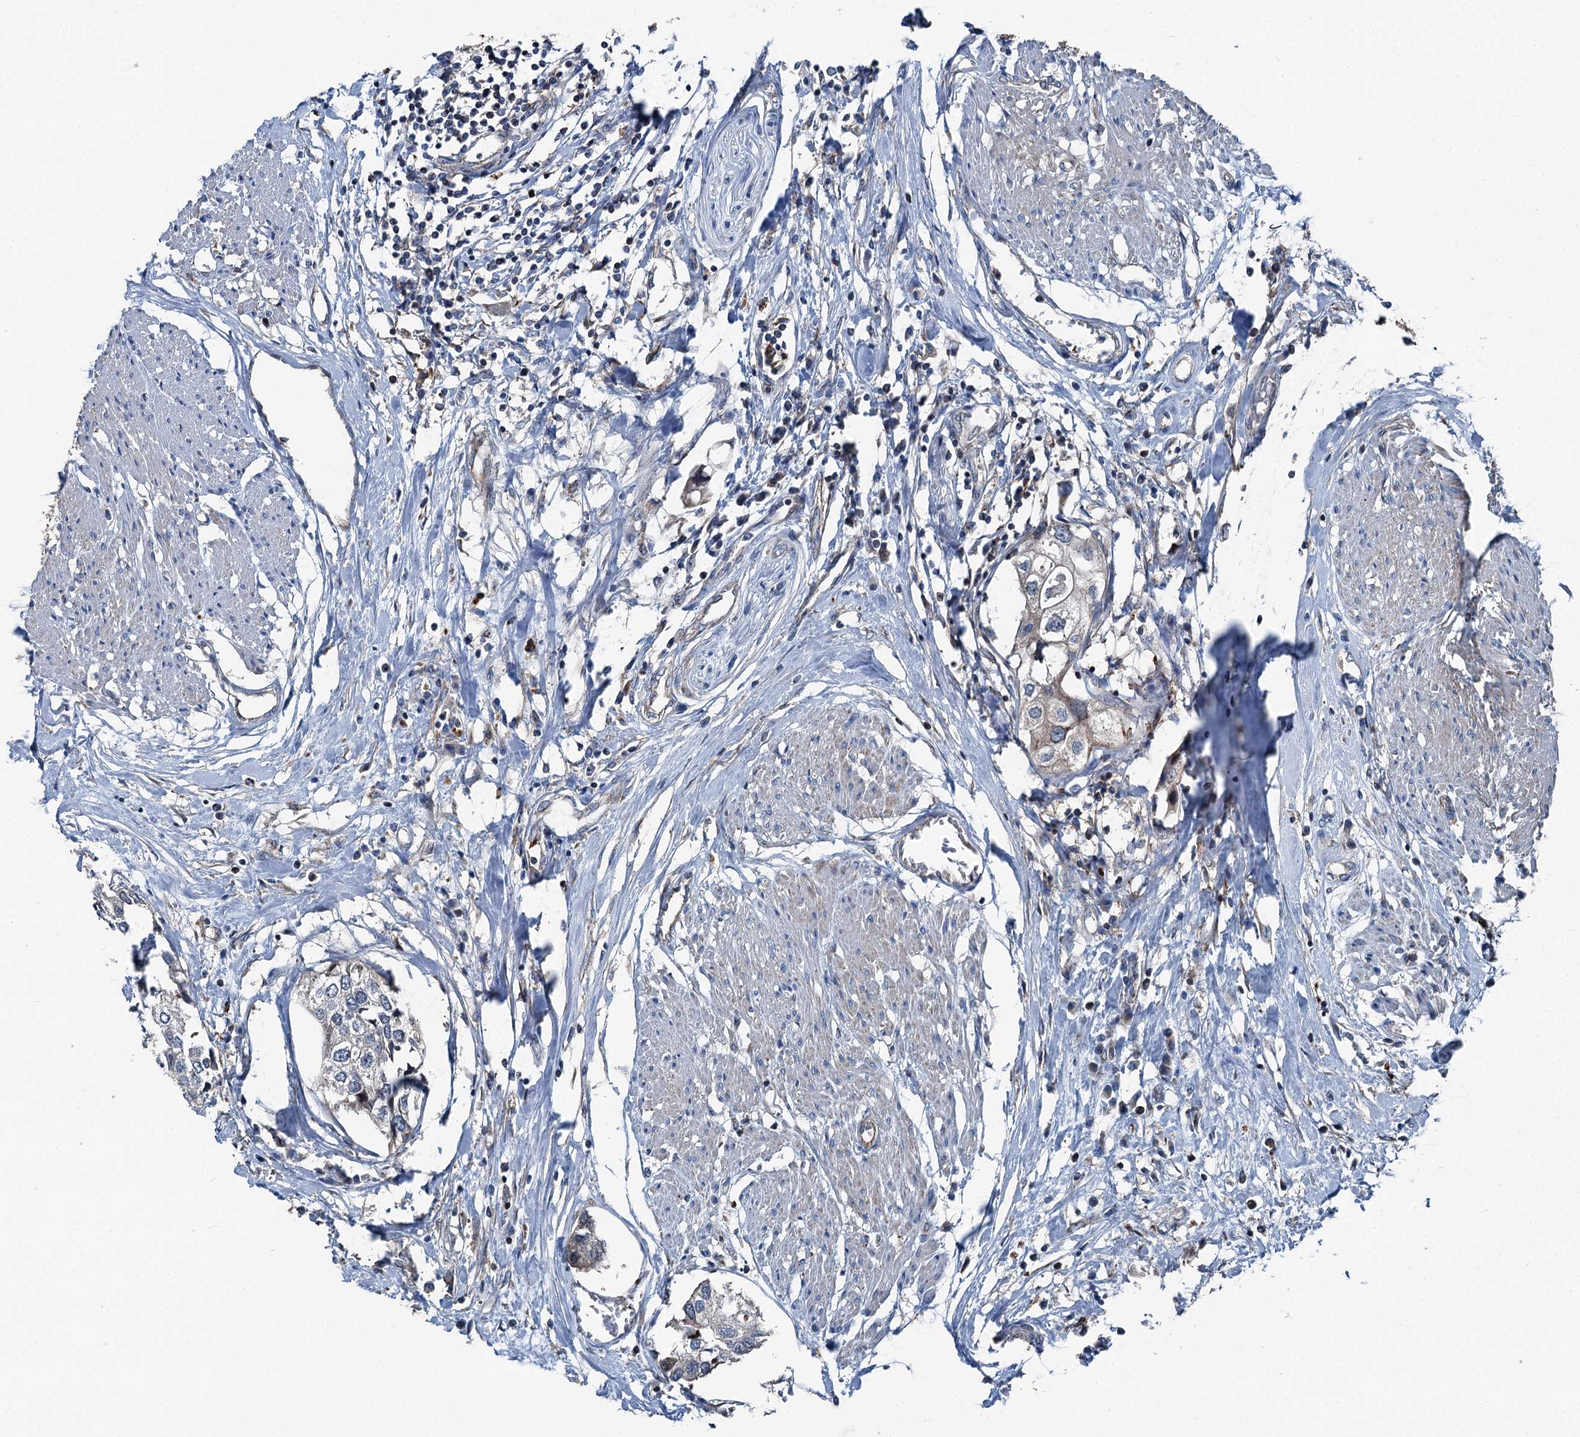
{"staining": {"intensity": "weak", "quantity": "25%-75%", "location": "cytoplasmic/membranous"}, "tissue": "urothelial cancer", "cell_type": "Tumor cells", "image_type": "cancer", "snomed": [{"axis": "morphology", "description": "Urothelial carcinoma, High grade"}, {"axis": "topography", "description": "Urinary bladder"}], "caption": "This photomicrograph displays urothelial cancer stained with immunohistochemistry to label a protein in brown. The cytoplasmic/membranous of tumor cells show weak positivity for the protein. Nuclei are counter-stained blue.", "gene": "POLR1D", "patient": {"sex": "male", "age": 64}}